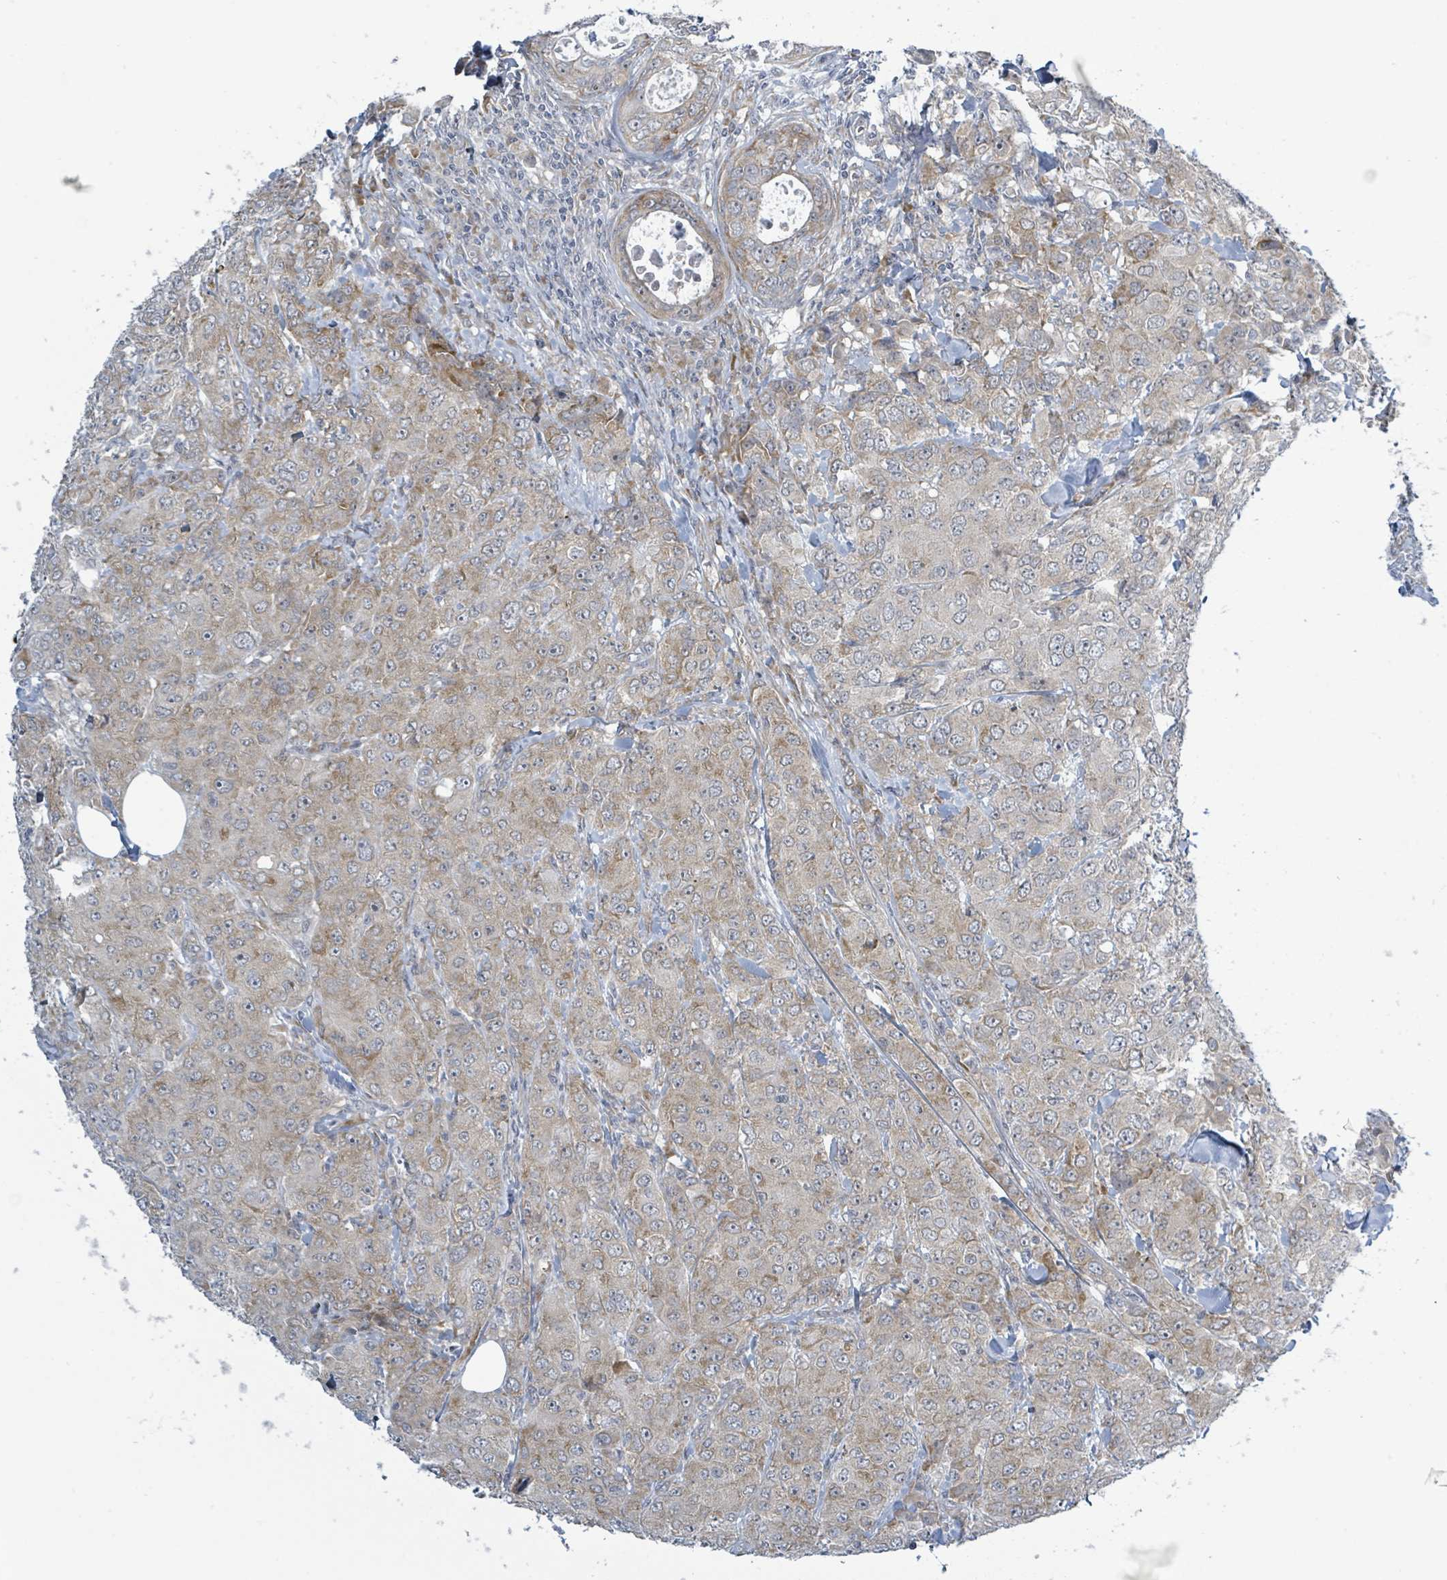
{"staining": {"intensity": "weak", "quantity": "25%-75%", "location": "cytoplasmic/membranous"}, "tissue": "breast cancer", "cell_type": "Tumor cells", "image_type": "cancer", "snomed": [{"axis": "morphology", "description": "Duct carcinoma"}, {"axis": "topography", "description": "Breast"}], "caption": "Immunohistochemistry of intraductal carcinoma (breast) shows low levels of weak cytoplasmic/membranous positivity in about 25%-75% of tumor cells.", "gene": "RPL32", "patient": {"sex": "female", "age": 43}}